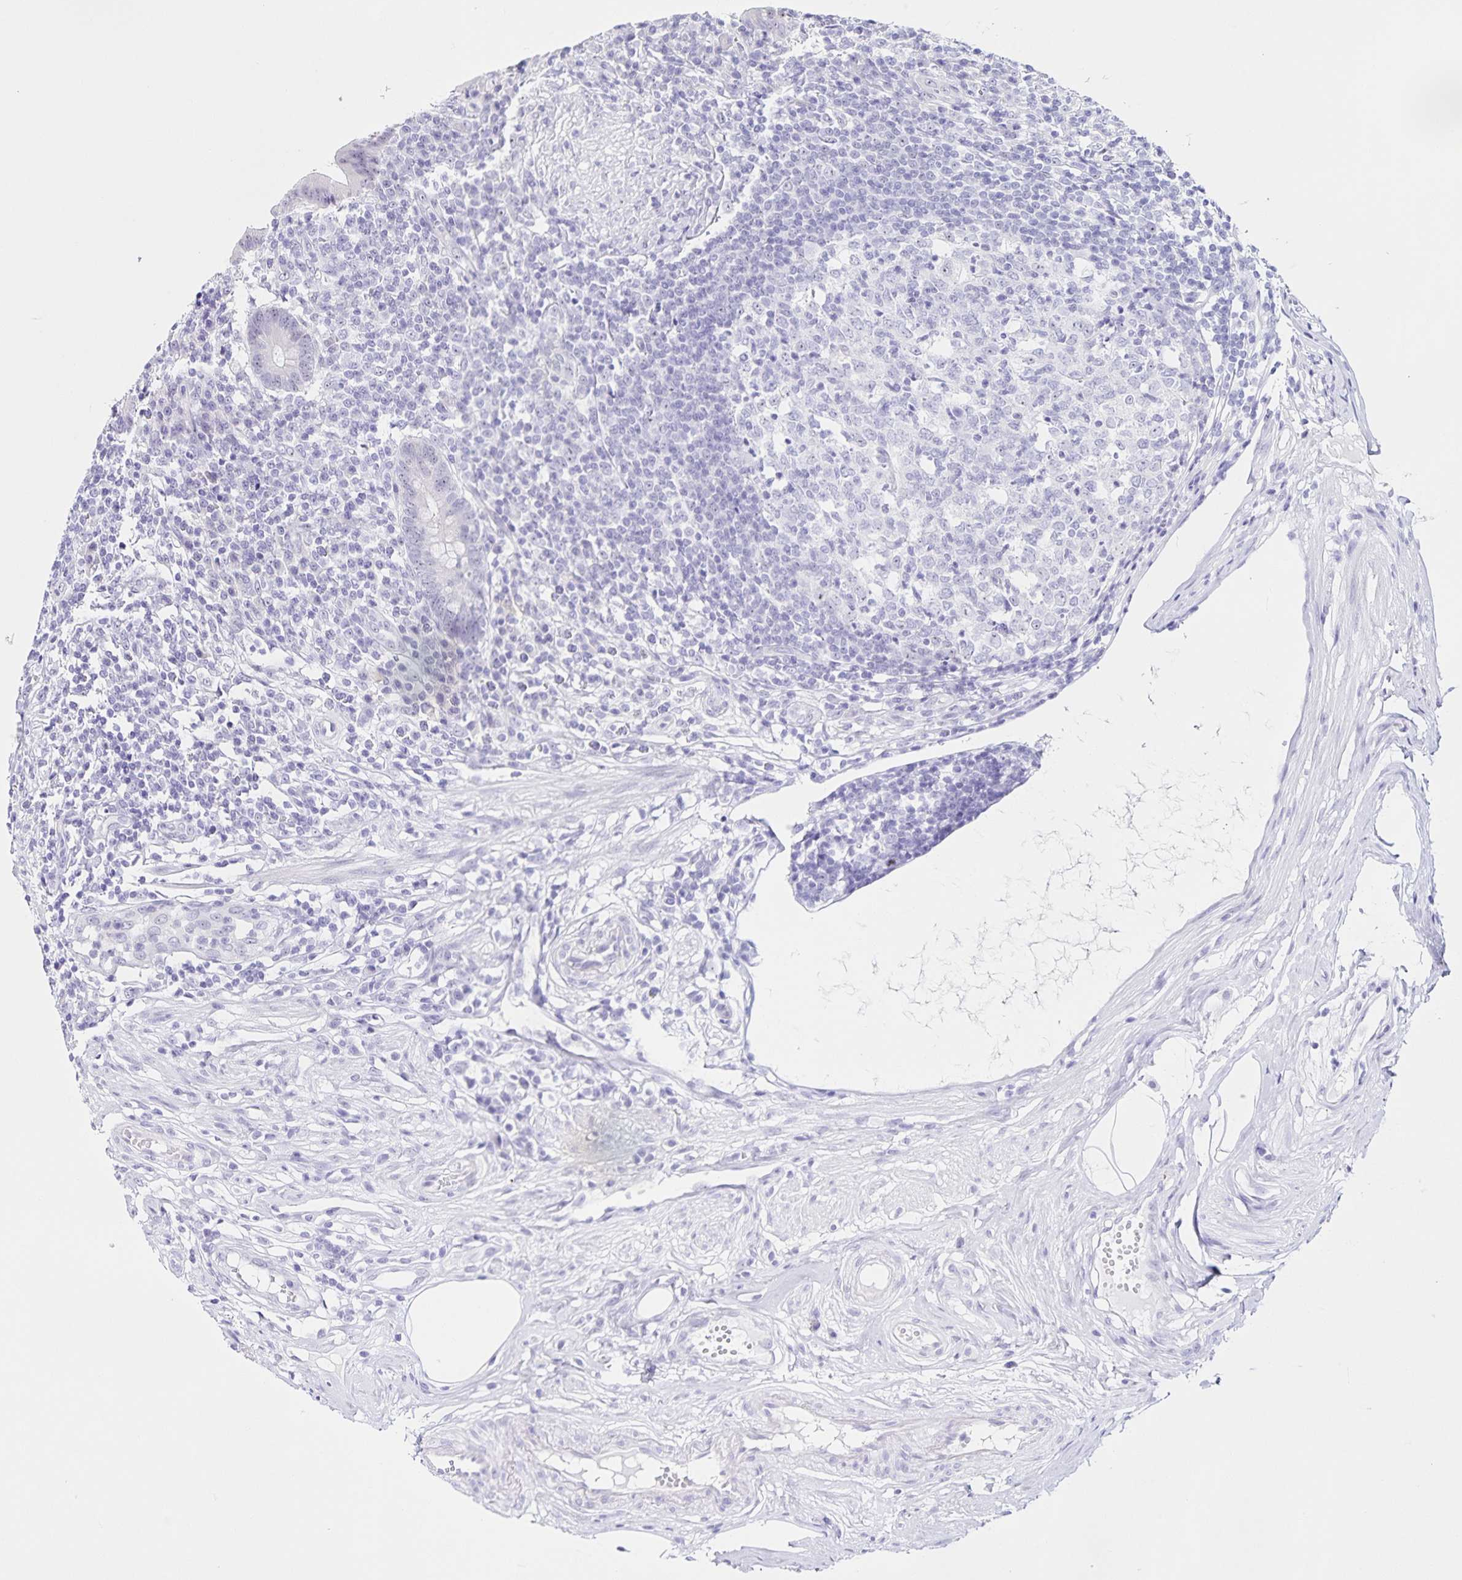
{"staining": {"intensity": "weak", "quantity": "<25%", "location": "nuclear"}, "tissue": "appendix", "cell_type": "Glandular cells", "image_type": "normal", "snomed": [{"axis": "morphology", "description": "Normal tissue, NOS"}, {"axis": "topography", "description": "Appendix"}], "caption": "High power microscopy micrograph of an immunohistochemistry micrograph of normal appendix, revealing no significant expression in glandular cells. The staining was performed using DAB (3,3'-diaminobenzidine) to visualize the protein expression in brown, while the nuclei were stained in blue with hematoxylin (Magnification: 20x).", "gene": "FAM170A", "patient": {"sex": "female", "age": 56}}